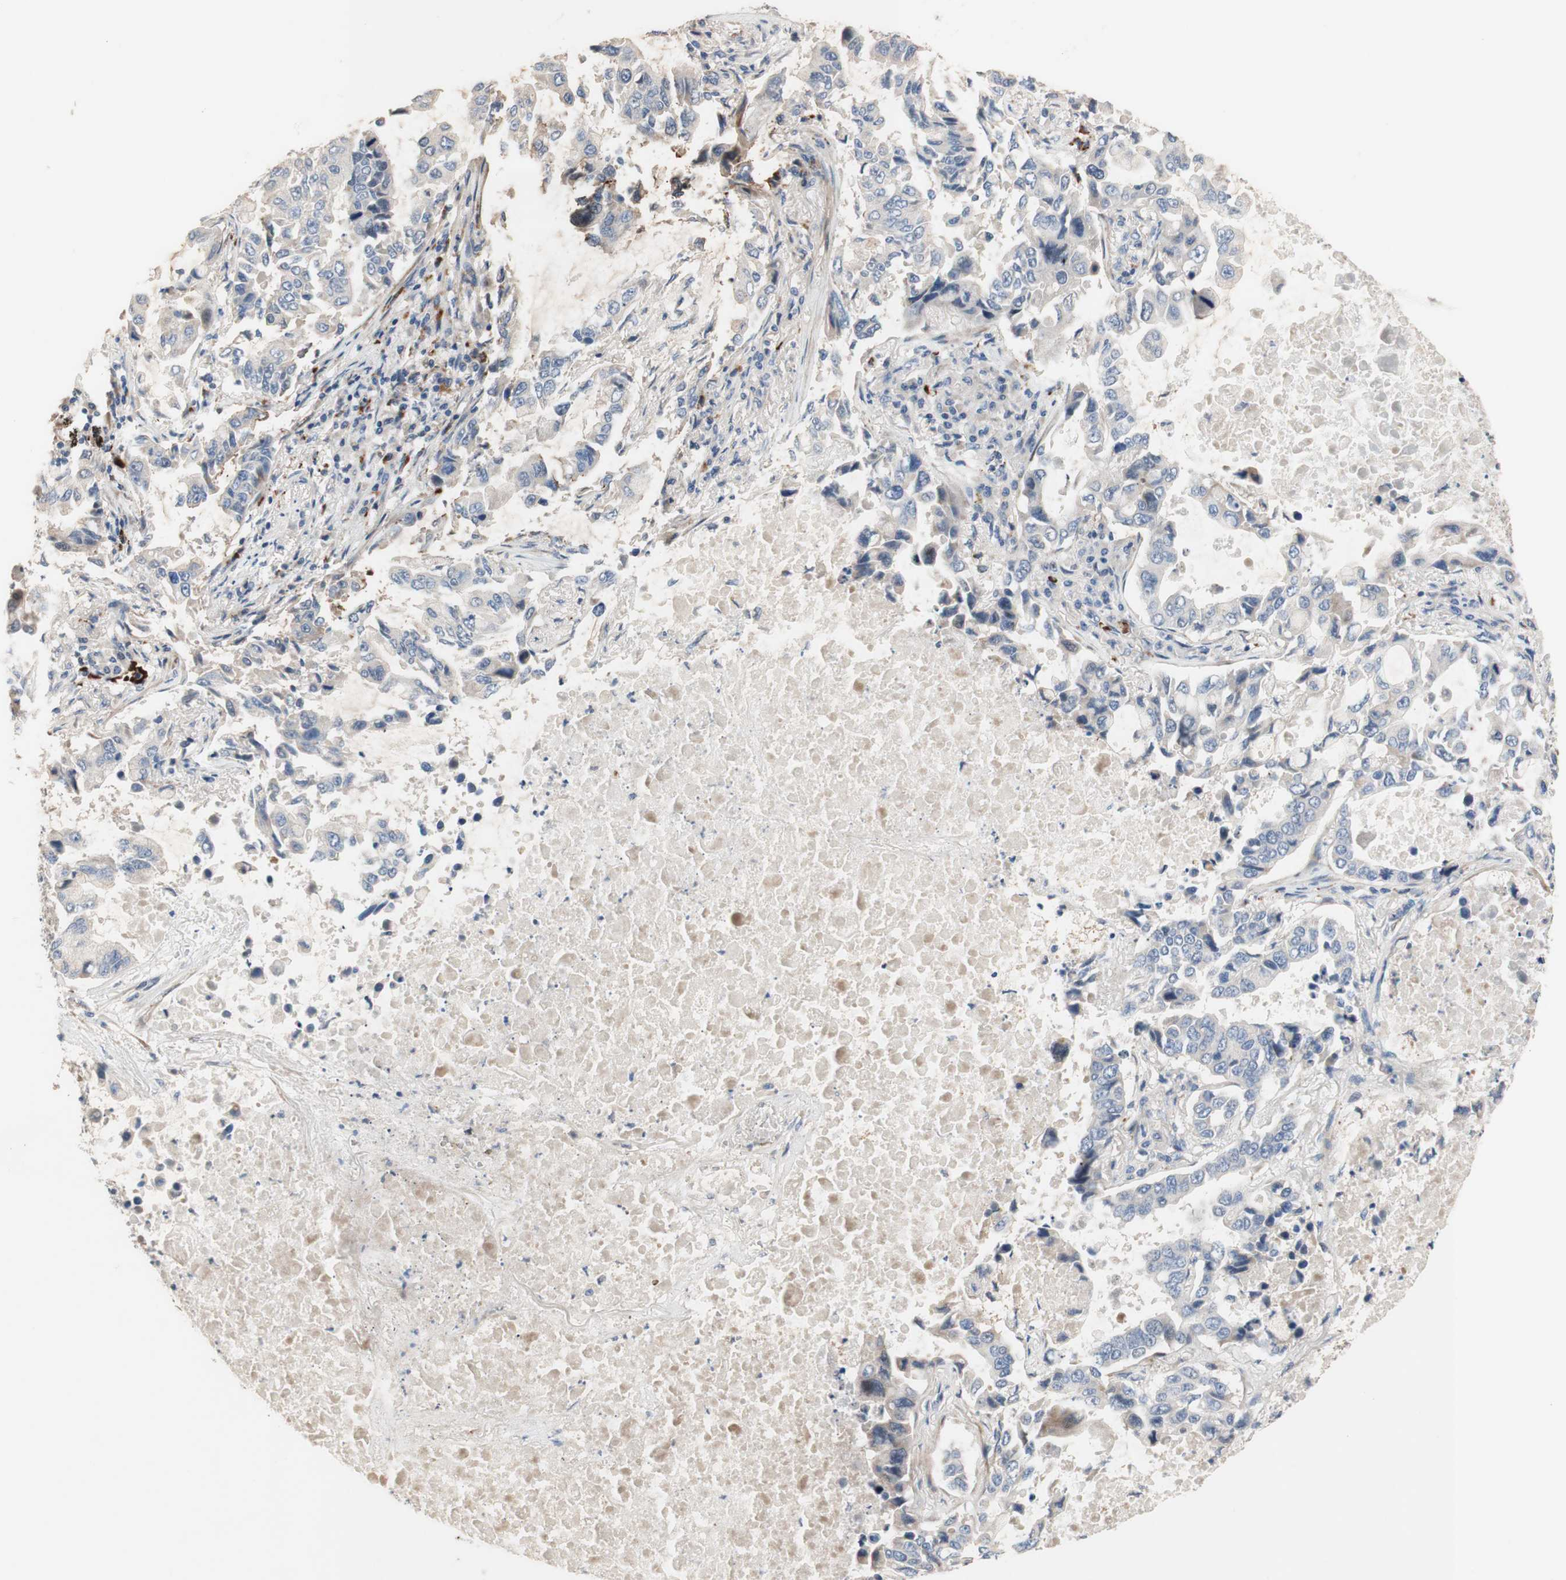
{"staining": {"intensity": "weak", "quantity": "25%-75%", "location": "cytoplasmic/membranous"}, "tissue": "lung cancer", "cell_type": "Tumor cells", "image_type": "cancer", "snomed": [{"axis": "morphology", "description": "Adenocarcinoma, NOS"}, {"axis": "topography", "description": "Lung"}], "caption": "Immunohistochemistry staining of lung adenocarcinoma, which demonstrates low levels of weak cytoplasmic/membranous positivity in approximately 25%-75% of tumor cells indicating weak cytoplasmic/membranous protein staining. The staining was performed using DAB (brown) for protein detection and nuclei were counterstained in hematoxylin (blue).", "gene": "CDON", "patient": {"sex": "male", "age": 64}}